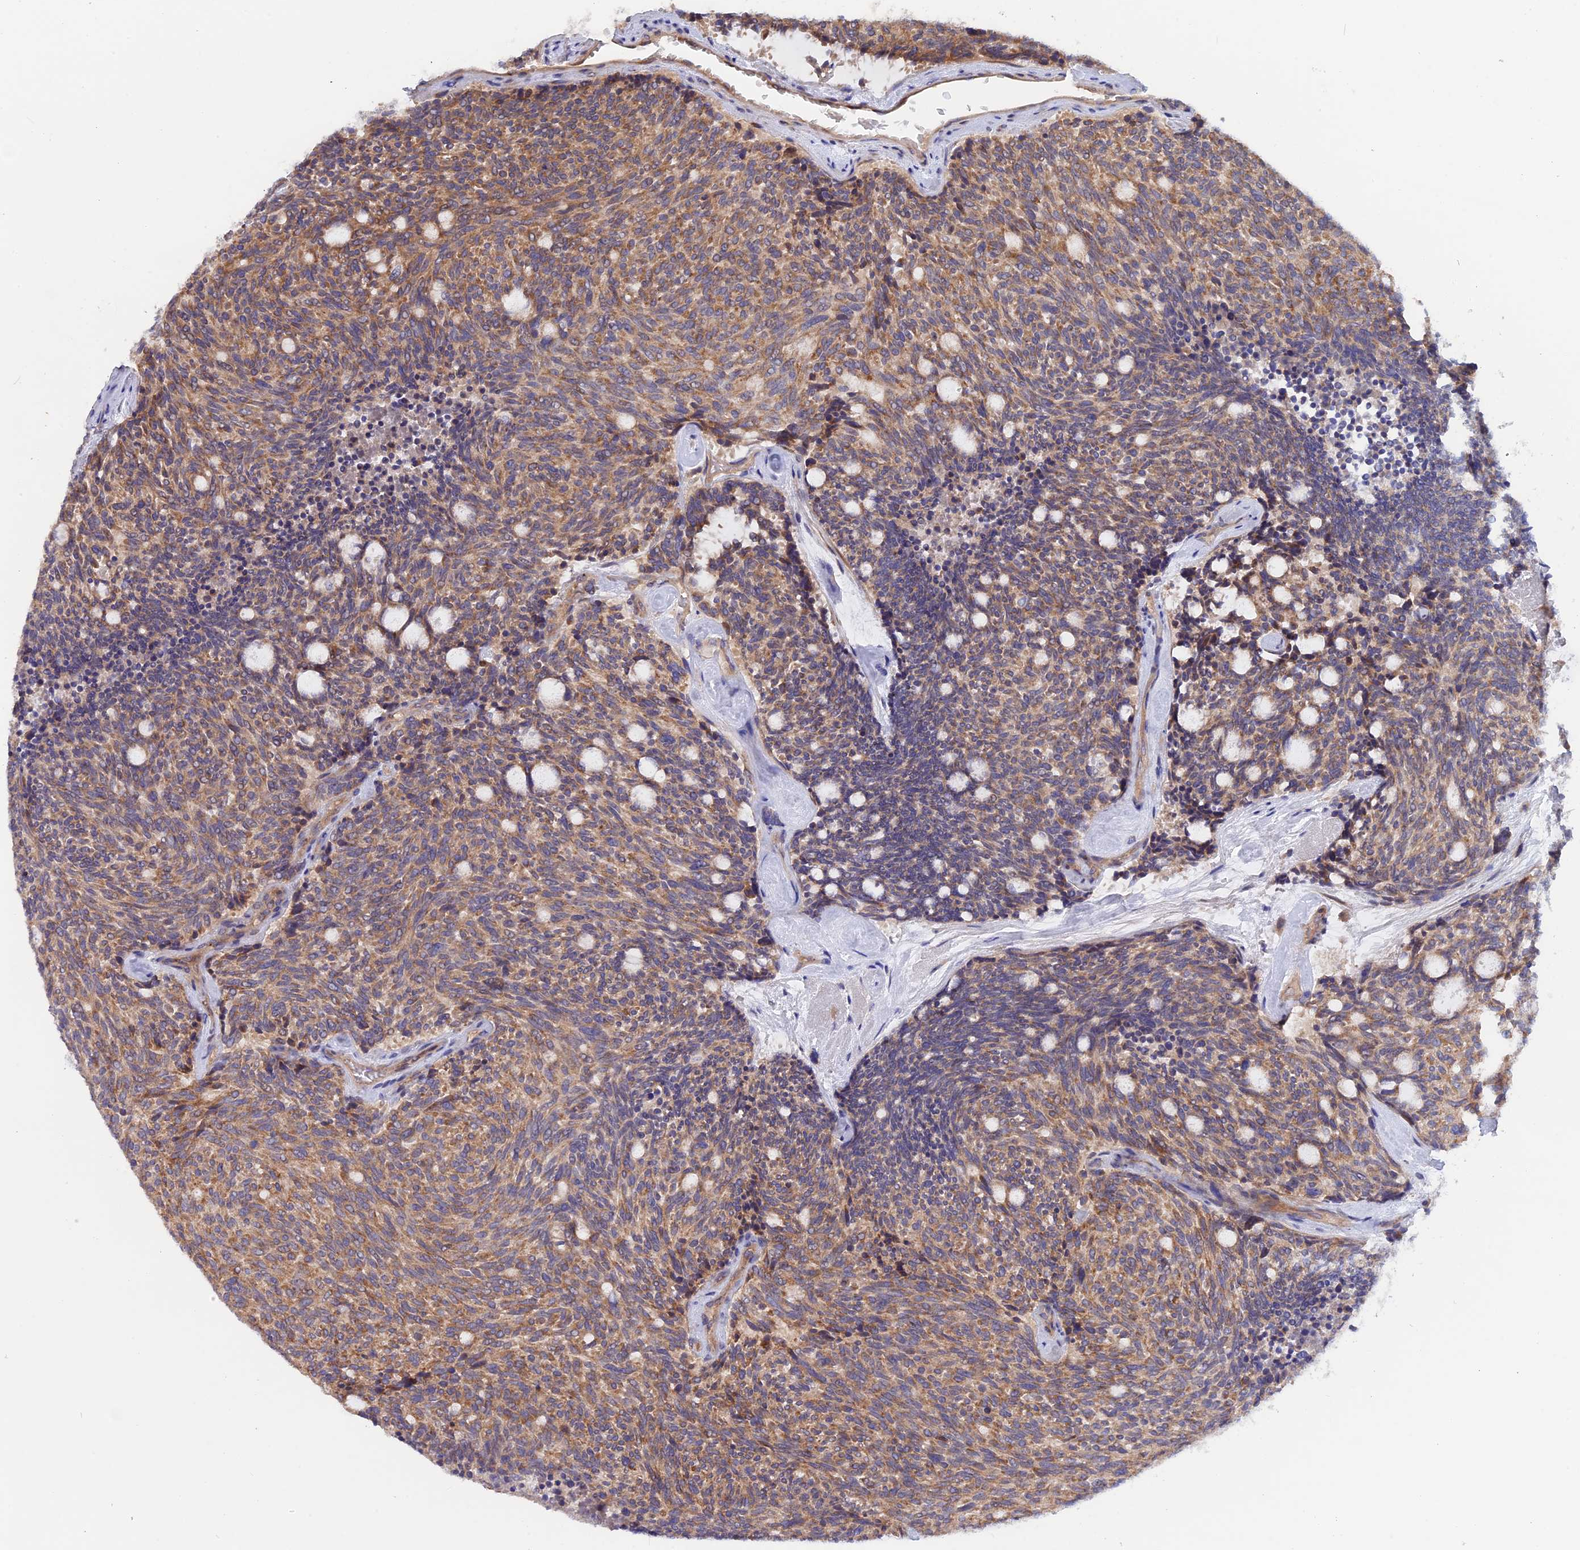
{"staining": {"intensity": "moderate", "quantity": ">75%", "location": "cytoplasmic/membranous"}, "tissue": "carcinoid", "cell_type": "Tumor cells", "image_type": "cancer", "snomed": [{"axis": "morphology", "description": "Carcinoid, malignant, NOS"}, {"axis": "topography", "description": "Pancreas"}], "caption": "Moderate cytoplasmic/membranous expression is present in approximately >75% of tumor cells in carcinoid.", "gene": "HYCC1", "patient": {"sex": "female", "age": 54}}